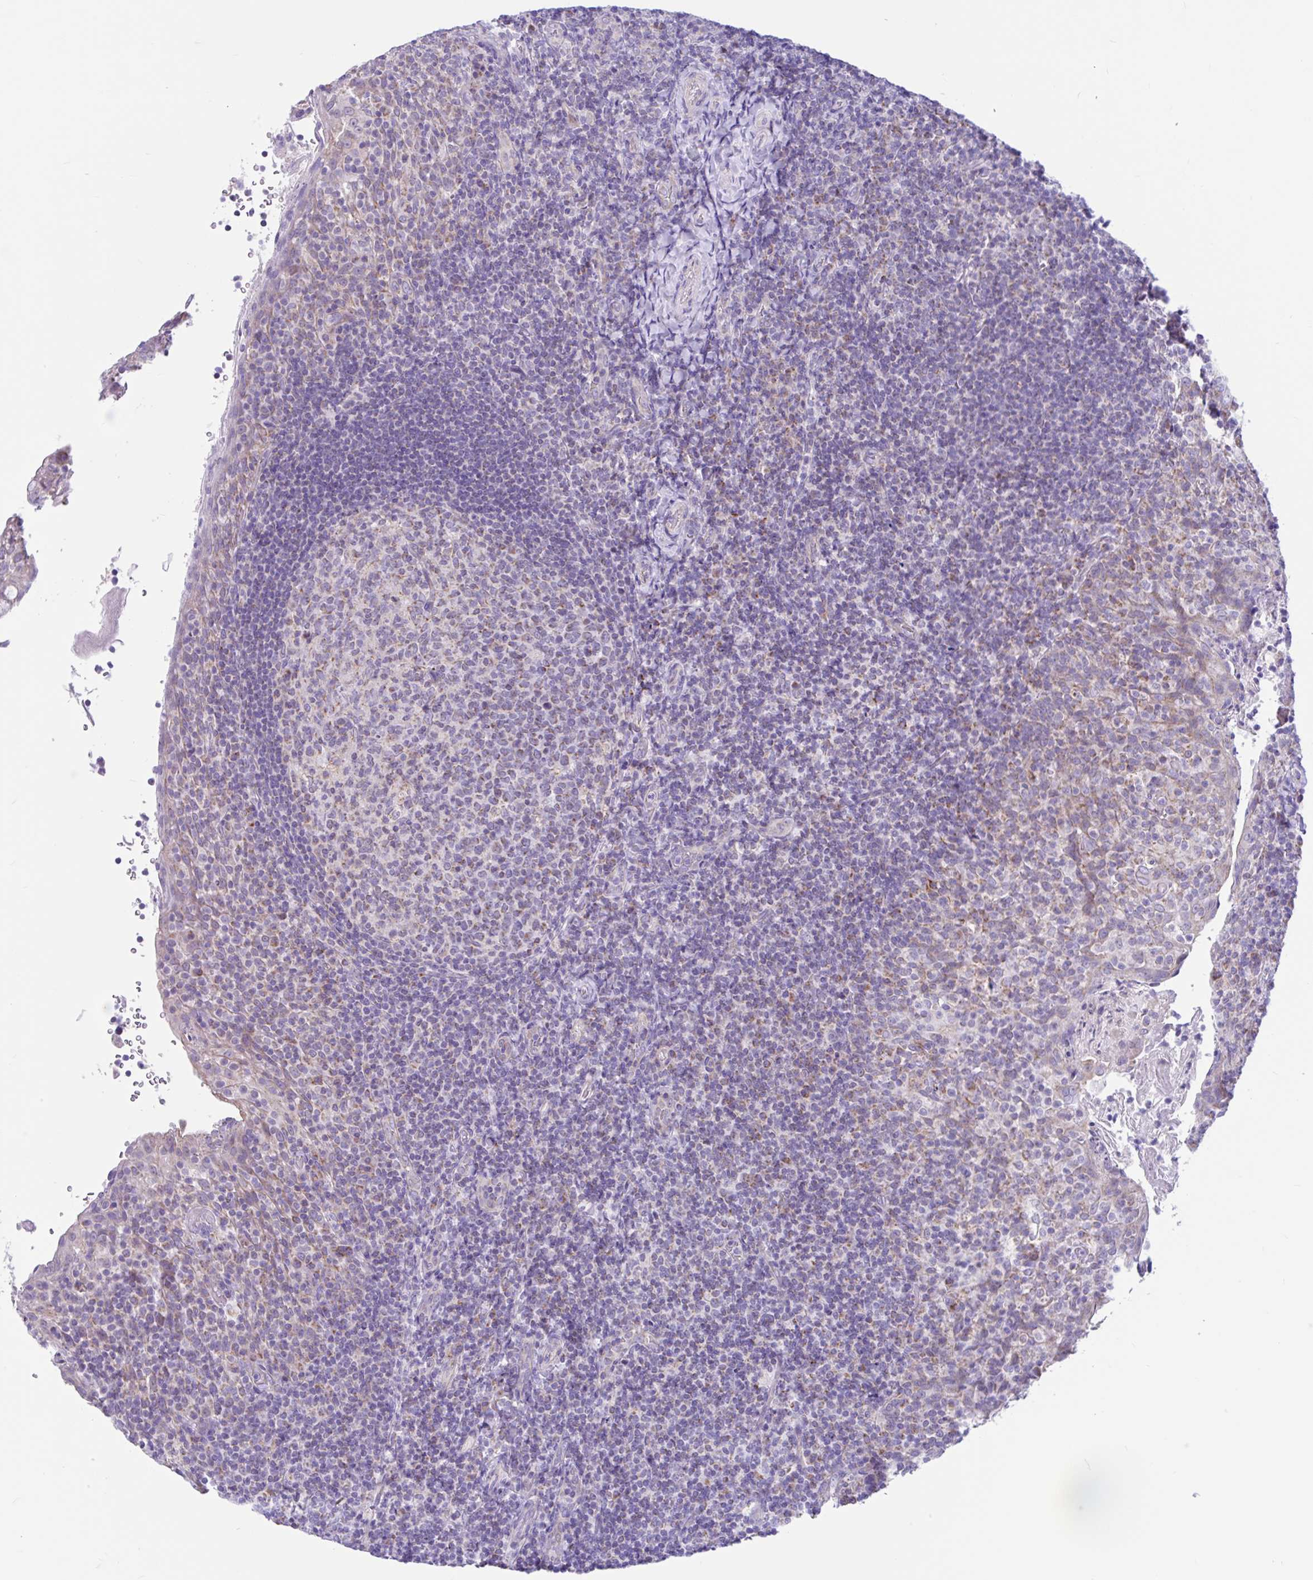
{"staining": {"intensity": "moderate", "quantity": "<25%", "location": "cytoplasmic/membranous"}, "tissue": "tonsil", "cell_type": "Germinal center cells", "image_type": "normal", "snomed": [{"axis": "morphology", "description": "Normal tissue, NOS"}, {"axis": "topography", "description": "Tonsil"}], "caption": "Immunohistochemical staining of normal human tonsil exhibits moderate cytoplasmic/membranous protein positivity in approximately <25% of germinal center cells. The staining is performed using DAB brown chromogen to label protein expression. The nuclei are counter-stained blue using hematoxylin.", "gene": "NDUFS2", "patient": {"sex": "female", "age": 10}}